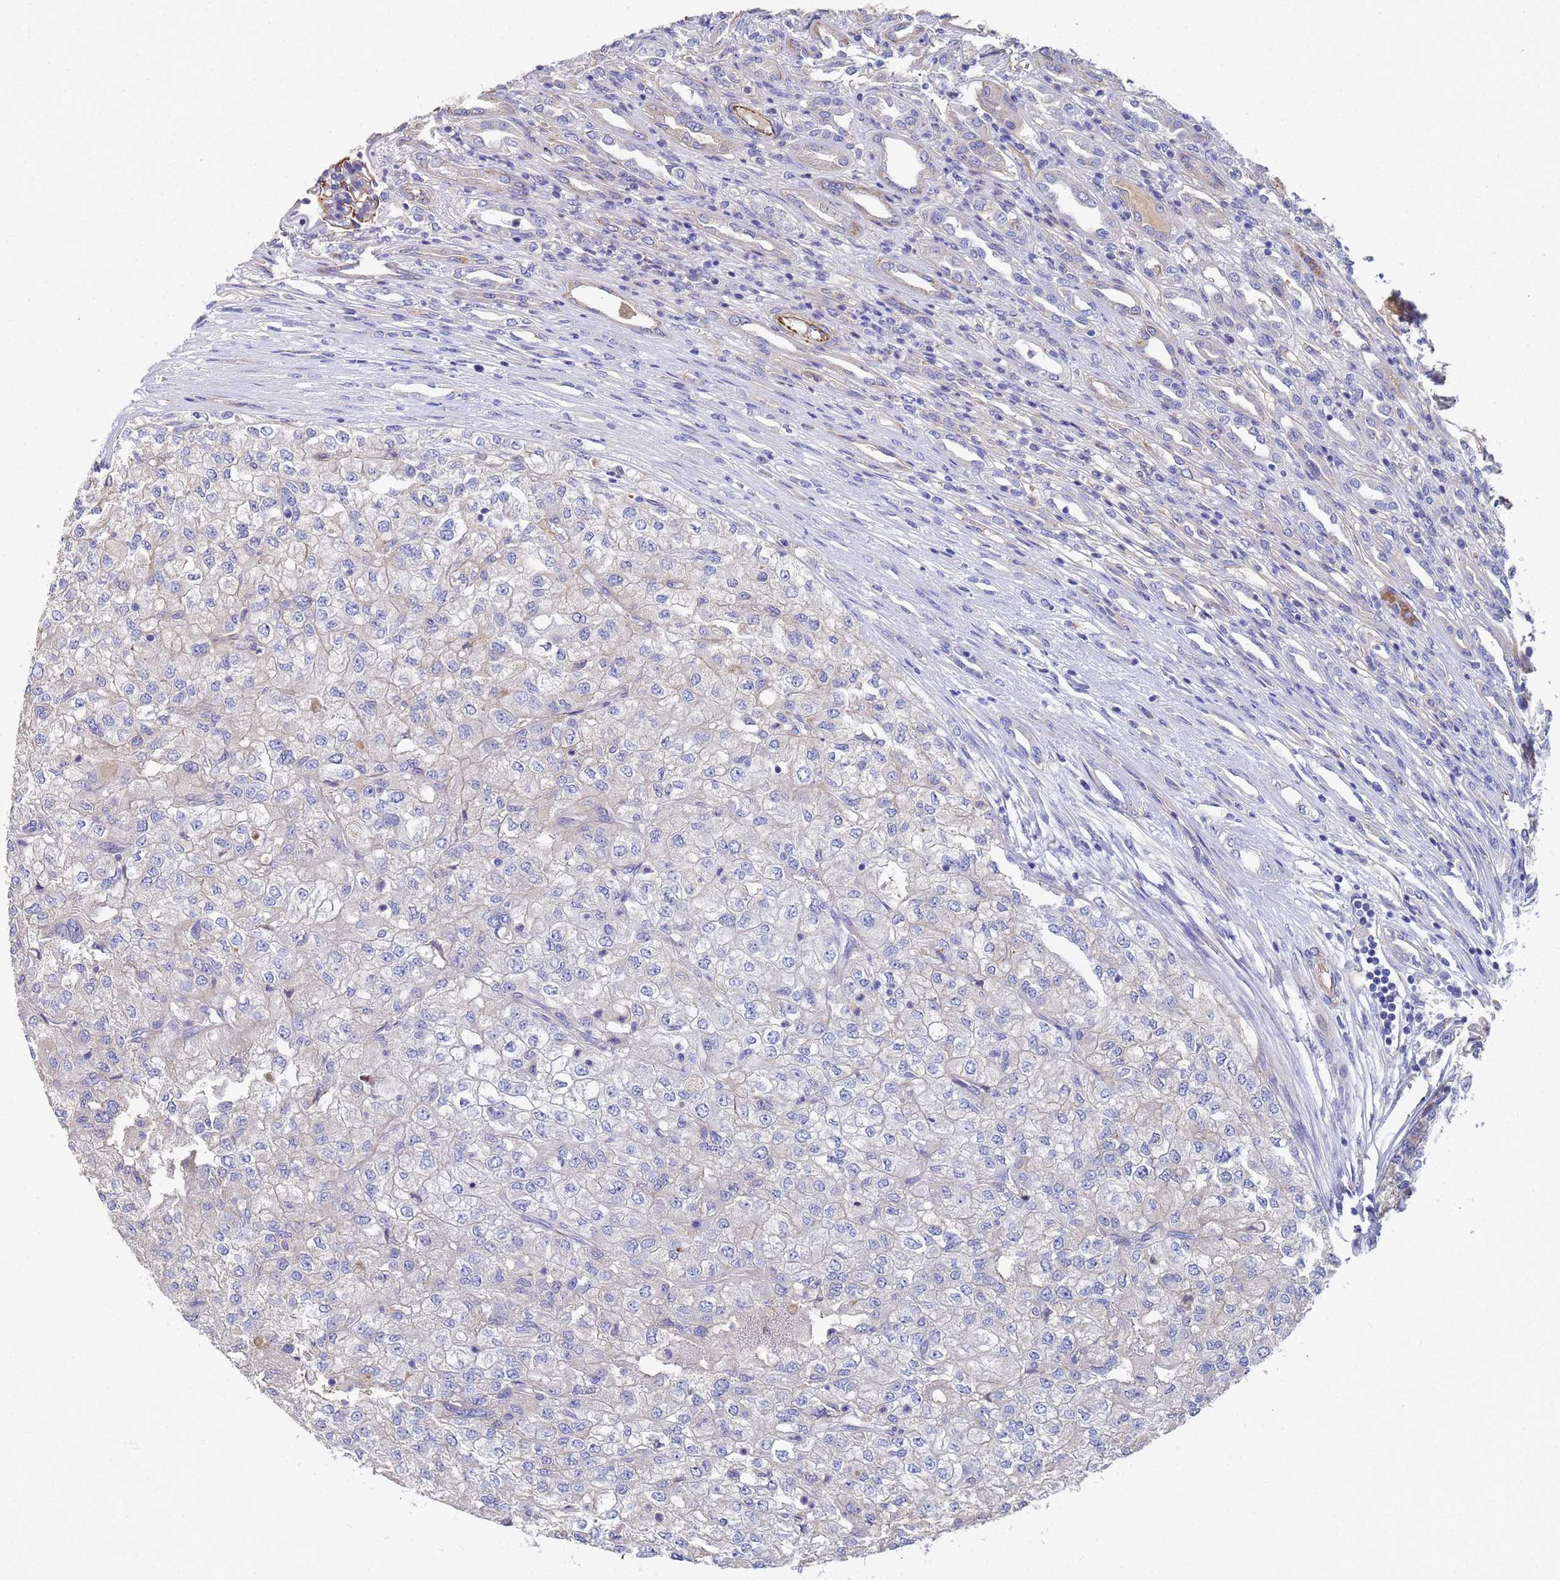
{"staining": {"intensity": "negative", "quantity": "none", "location": "none"}, "tissue": "renal cancer", "cell_type": "Tumor cells", "image_type": "cancer", "snomed": [{"axis": "morphology", "description": "Adenocarcinoma, NOS"}, {"axis": "topography", "description": "Kidney"}], "caption": "Tumor cells are negative for brown protein staining in renal cancer.", "gene": "SYT13", "patient": {"sex": "female", "age": 54}}